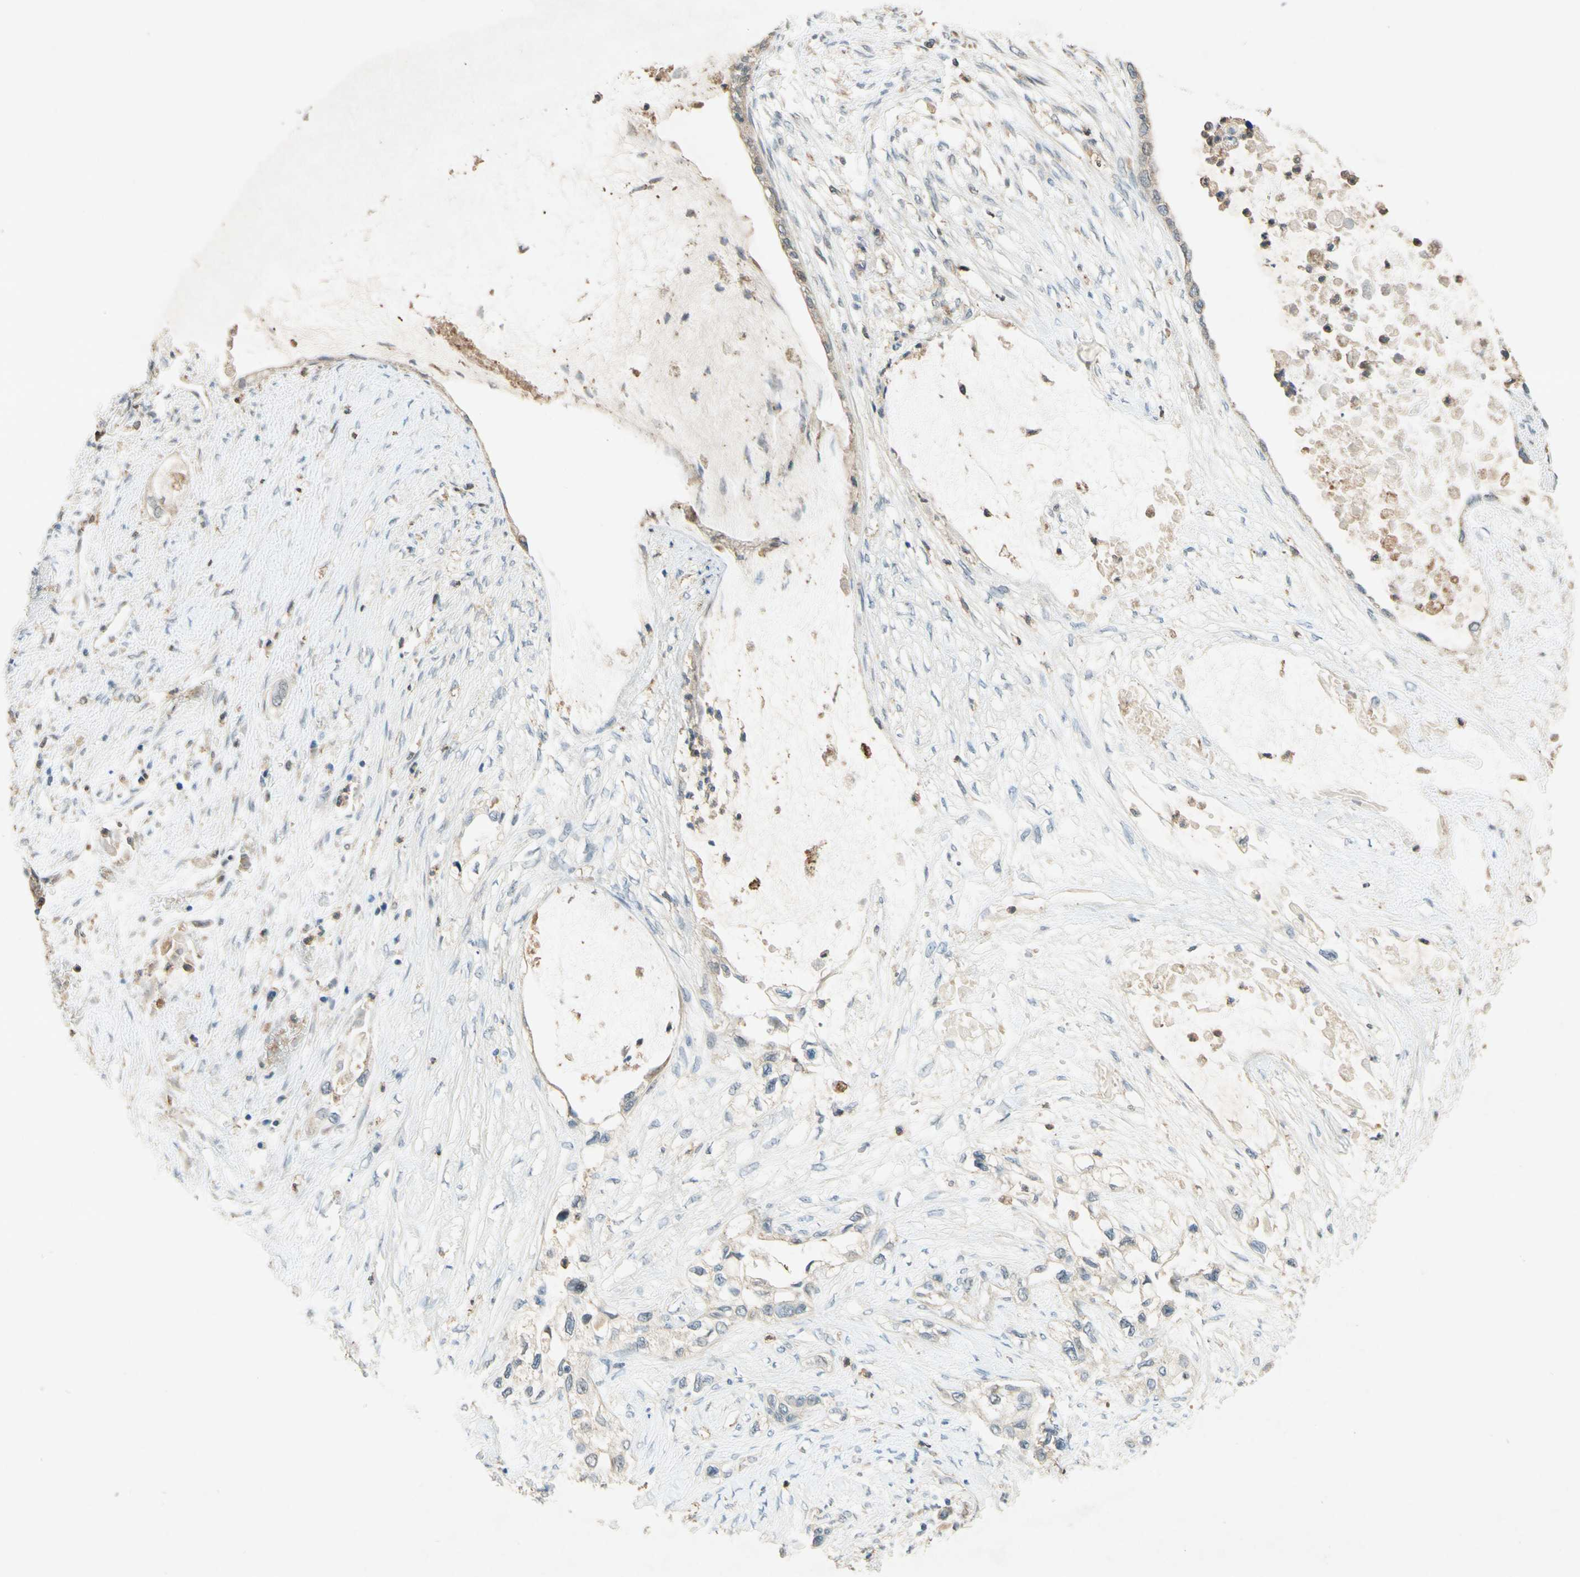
{"staining": {"intensity": "weak", "quantity": ">75%", "location": "cytoplasmic/membranous"}, "tissue": "pancreatic cancer", "cell_type": "Tumor cells", "image_type": "cancer", "snomed": [{"axis": "morphology", "description": "Adenocarcinoma, NOS"}, {"axis": "topography", "description": "Pancreas"}], "caption": "IHC histopathology image of pancreatic cancer stained for a protein (brown), which exhibits low levels of weak cytoplasmic/membranous staining in approximately >75% of tumor cells.", "gene": "GATA1", "patient": {"sex": "female", "age": 70}}